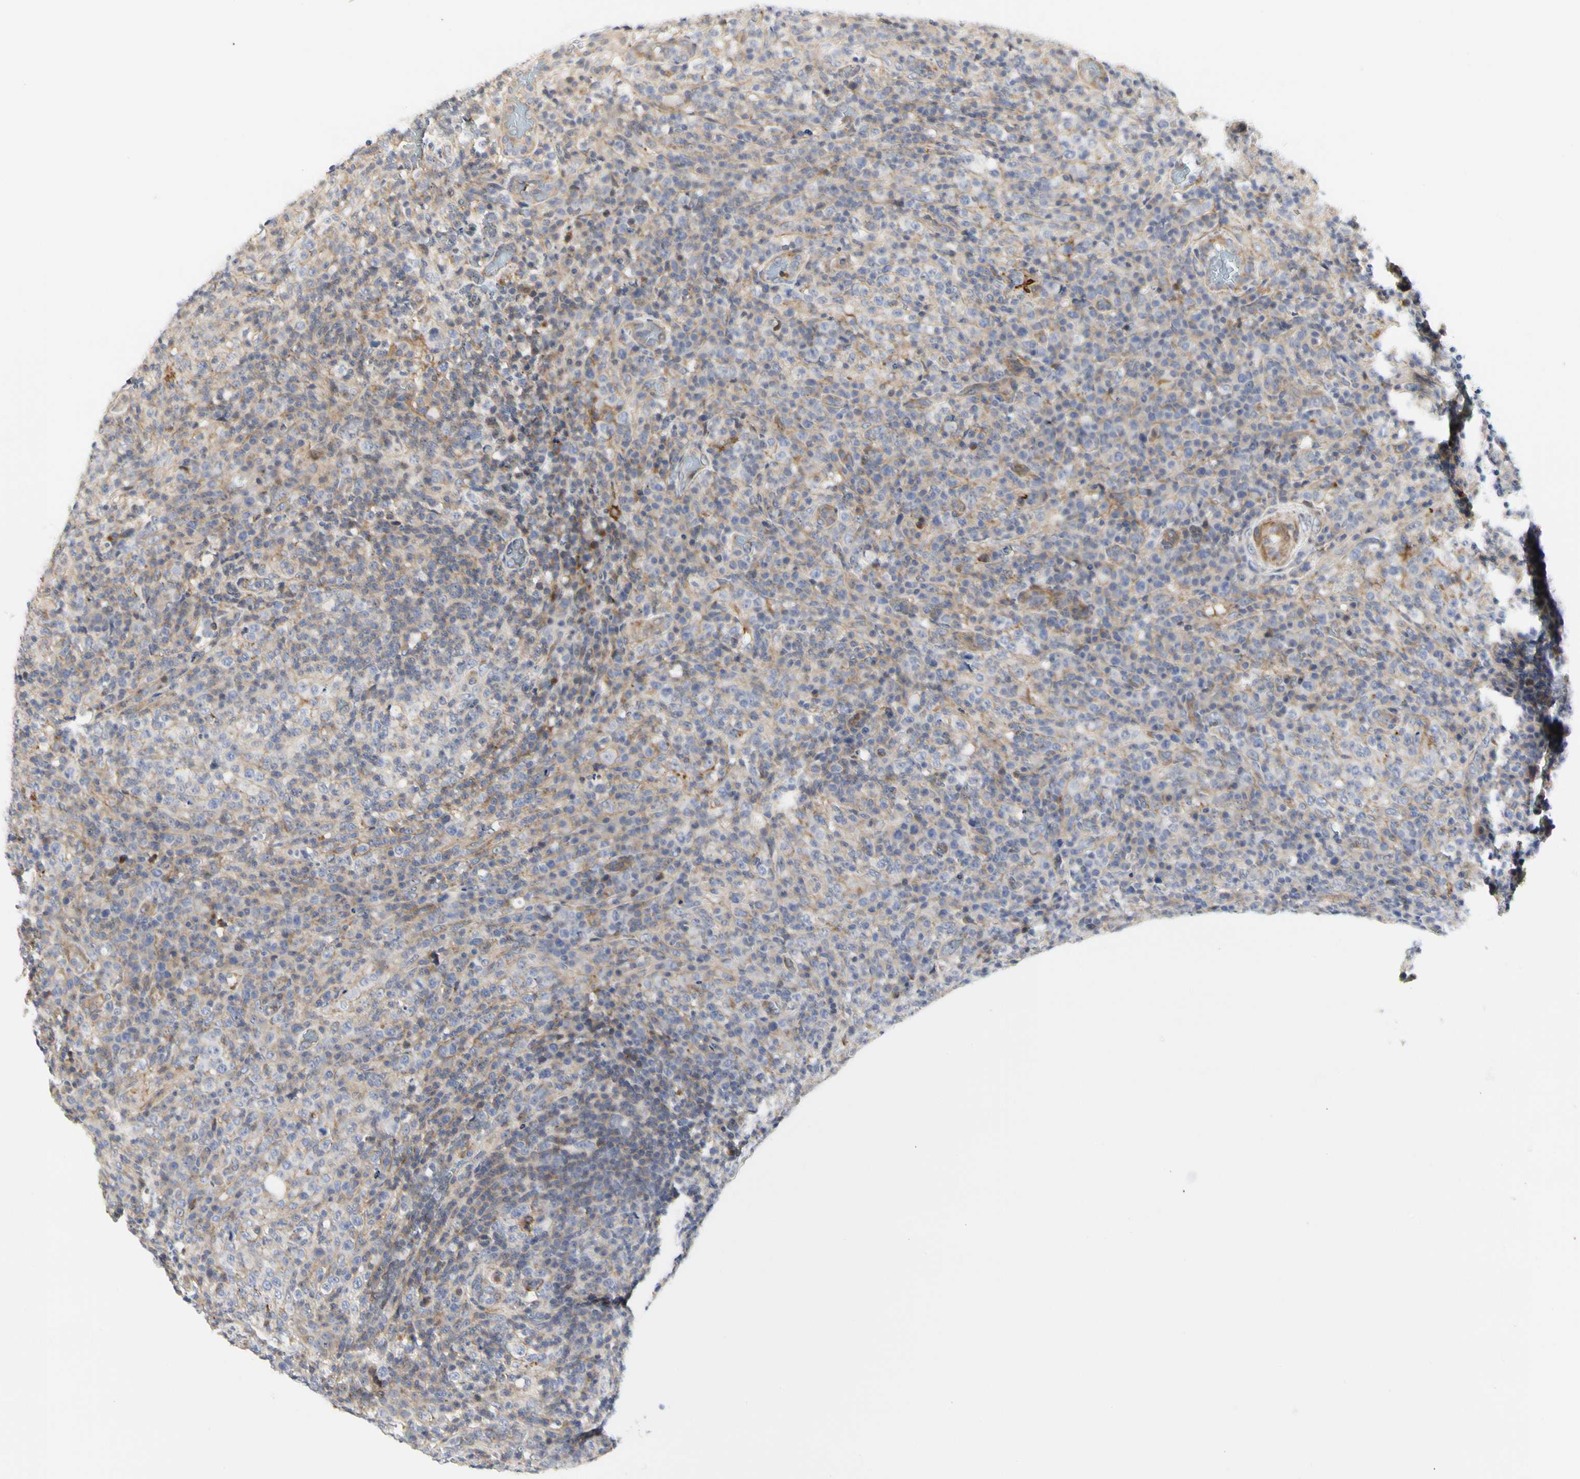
{"staining": {"intensity": "weak", "quantity": "25%-75%", "location": "cytoplasmic/membranous"}, "tissue": "lymphoma", "cell_type": "Tumor cells", "image_type": "cancer", "snomed": [{"axis": "morphology", "description": "Malignant lymphoma, non-Hodgkin's type, High grade"}, {"axis": "topography", "description": "Lymph node"}], "caption": "Immunohistochemical staining of high-grade malignant lymphoma, non-Hodgkin's type demonstrates weak cytoplasmic/membranous protein staining in about 25%-75% of tumor cells.", "gene": "SHANK2", "patient": {"sex": "female", "age": 76}}